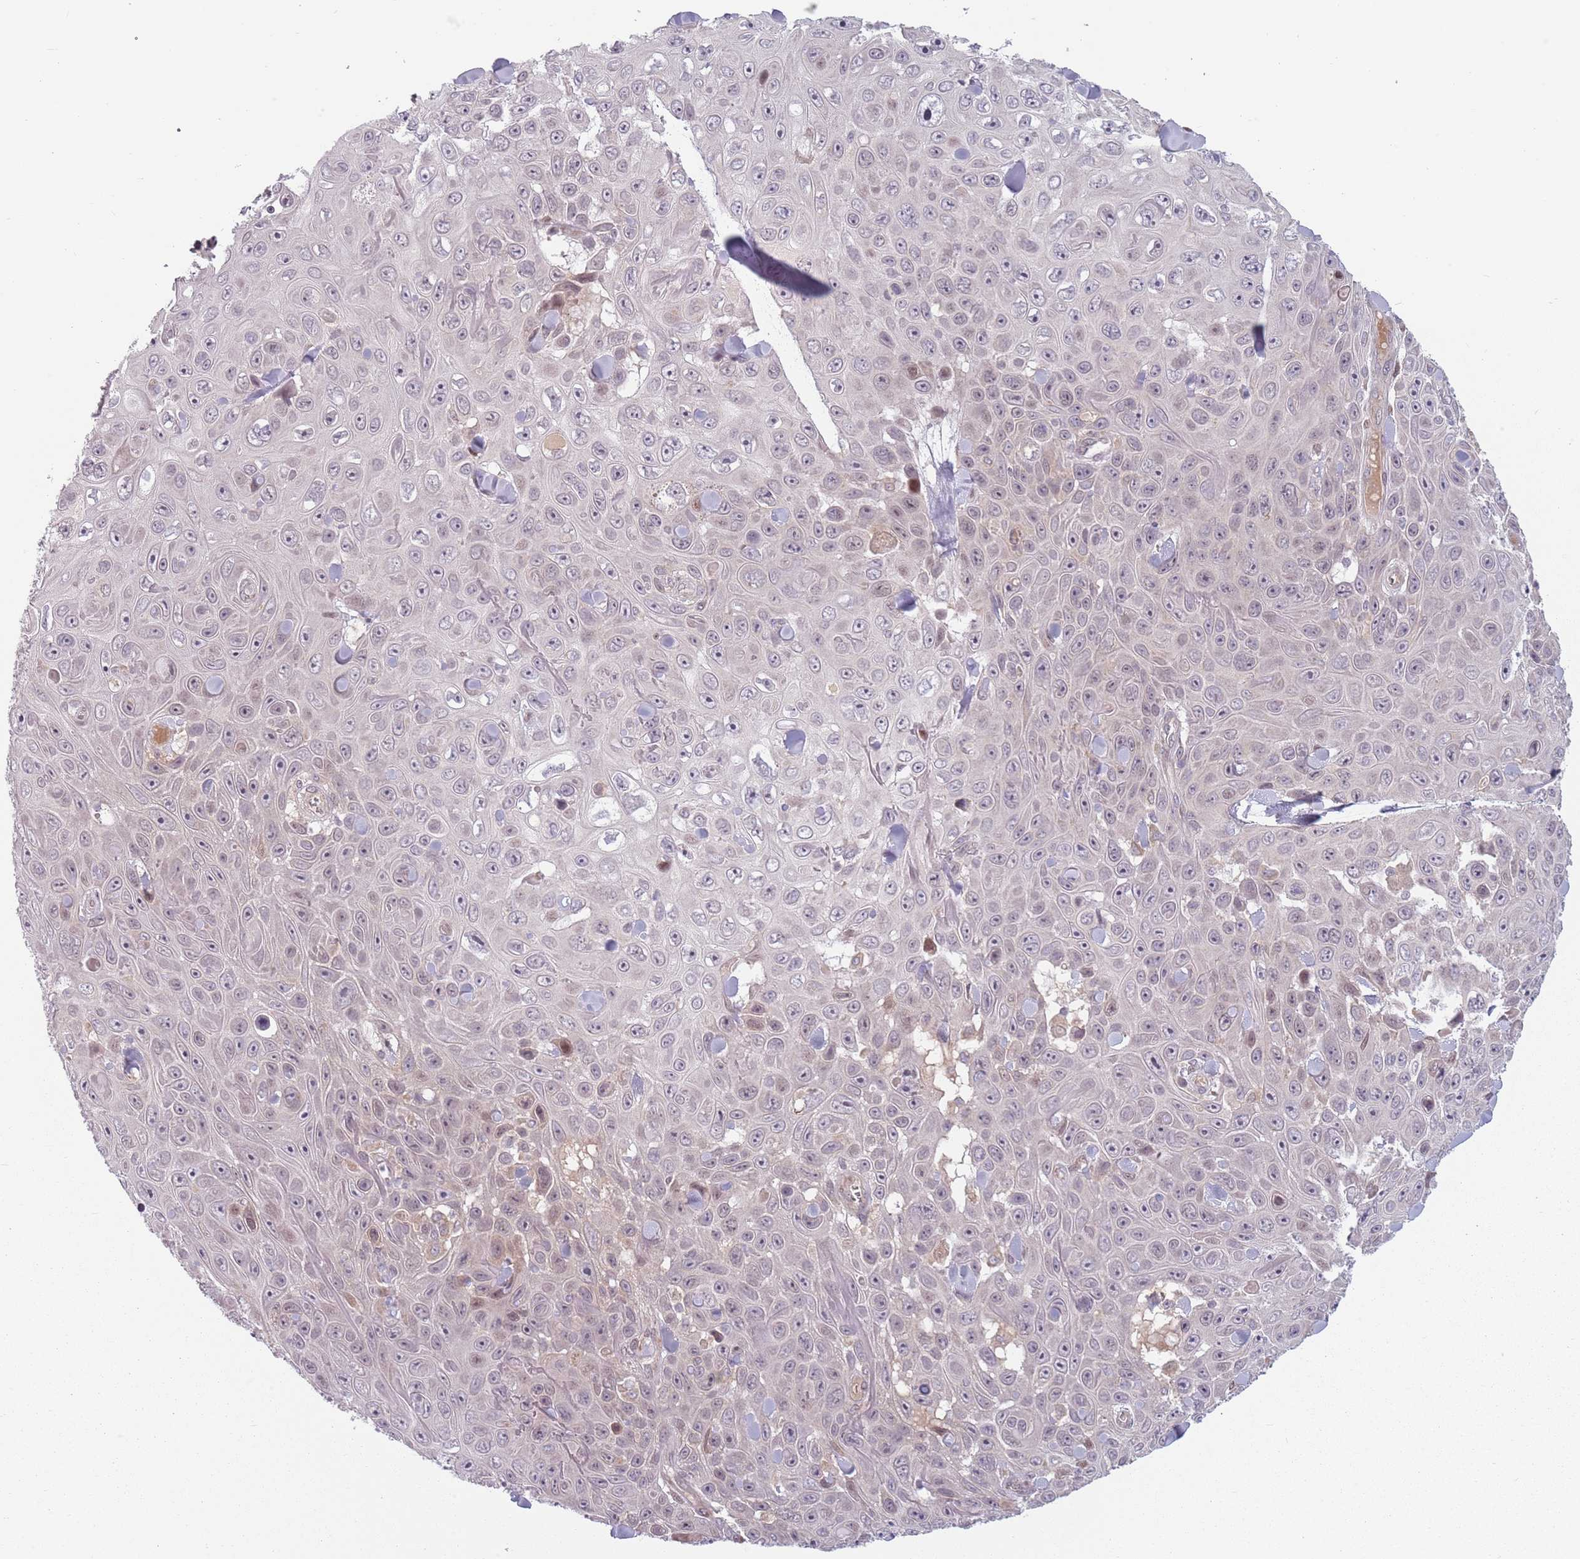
{"staining": {"intensity": "weak", "quantity": "<25%", "location": "cytoplasmic/membranous"}, "tissue": "skin cancer", "cell_type": "Tumor cells", "image_type": "cancer", "snomed": [{"axis": "morphology", "description": "Squamous cell carcinoma, NOS"}, {"axis": "topography", "description": "Skin"}], "caption": "Human squamous cell carcinoma (skin) stained for a protein using immunohistochemistry (IHC) shows no expression in tumor cells.", "gene": "ADGRG1", "patient": {"sex": "male", "age": 82}}